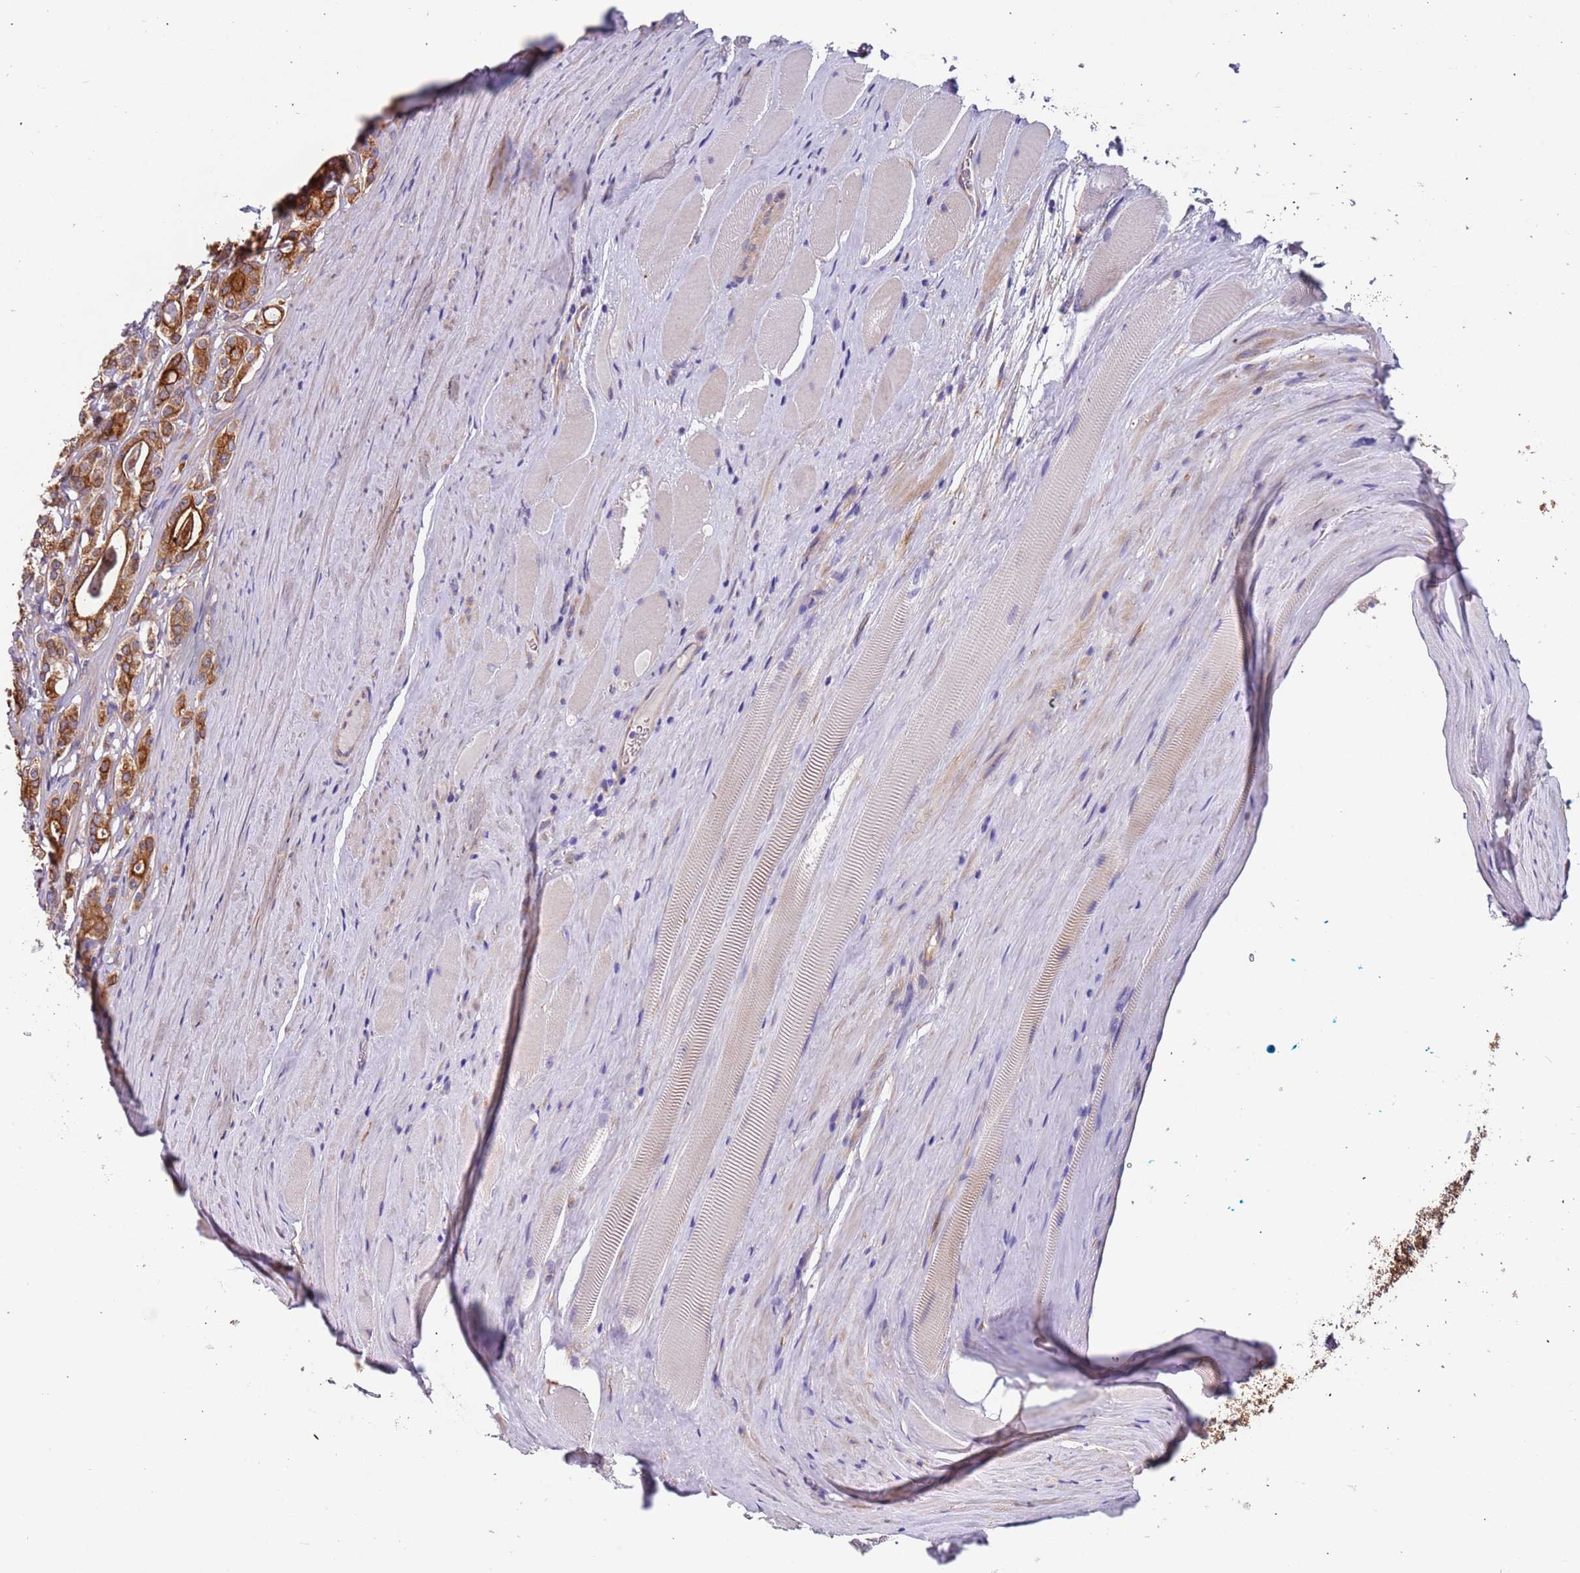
{"staining": {"intensity": "moderate", "quantity": ">75%", "location": "cytoplasmic/membranous"}, "tissue": "prostate cancer", "cell_type": "Tumor cells", "image_type": "cancer", "snomed": [{"axis": "morphology", "description": "Adenocarcinoma, High grade"}, {"axis": "topography", "description": "Prostate"}], "caption": "This image shows immunohistochemistry (IHC) staining of prostate high-grade adenocarcinoma, with medium moderate cytoplasmic/membranous positivity in about >75% of tumor cells.", "gene": "LAMB4", "patient": {"sex": "male", "age": 63}}